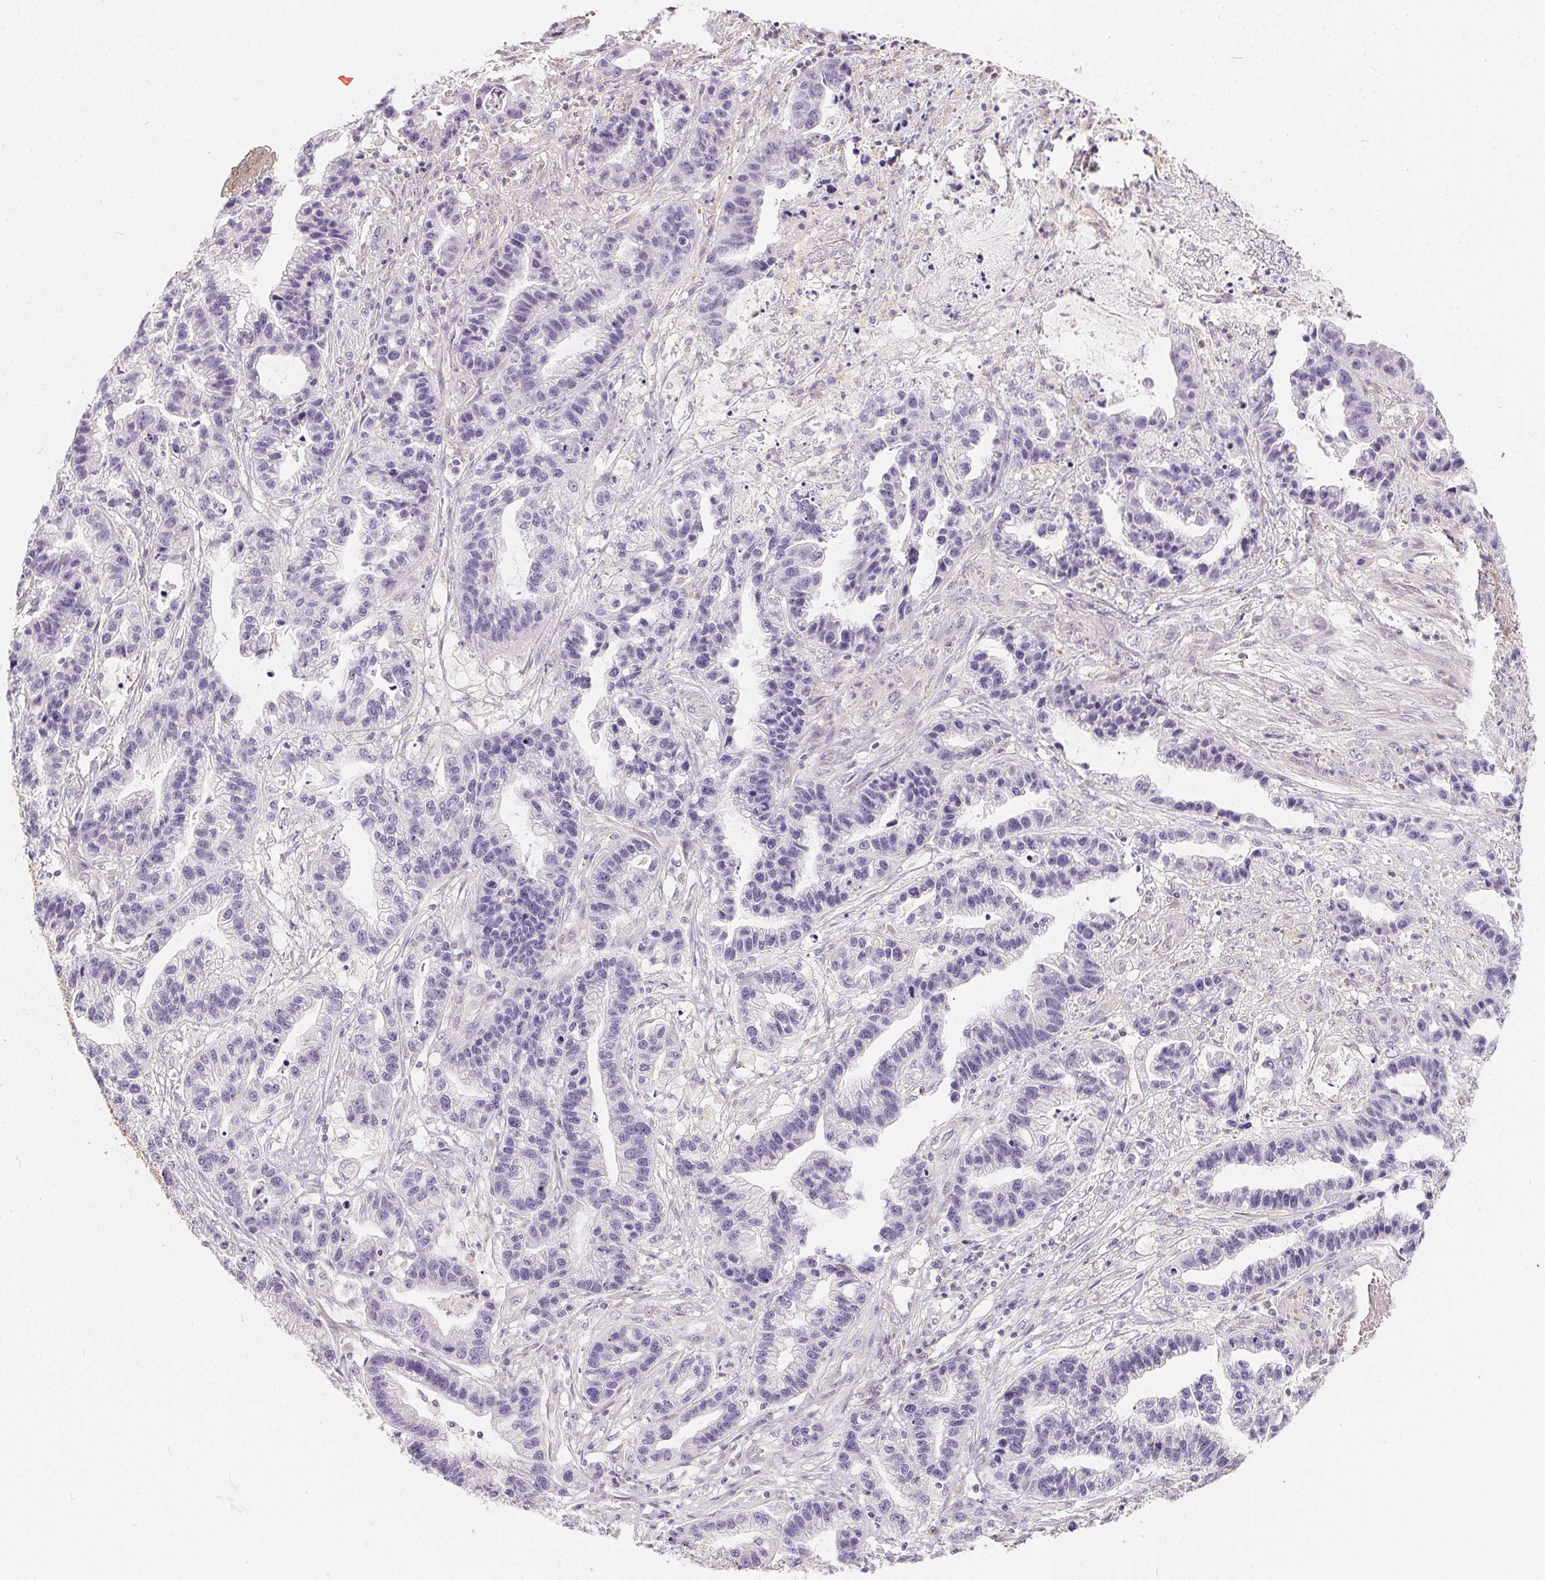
{"staining": {"intensity": "negative", "quantity": "none", "location": "none"}, "tissue": "stomach cancer", "cell_type": "Tumor cells", "image_type": "cancer", "snomed": [{"axis": "morphology", "description": "Adenocarcinoma, NOS"}, {"axis": "topography", "description": "Stomach"}], "caption": "This micrograph is of stomach adenocarcinoma stained with IHC to label a protein in brown with the nuclei are counter-stained blue. There is no expression in tumor cells.", "gene": "BLMH", "patient": {"sex": "male", "age": 83}}